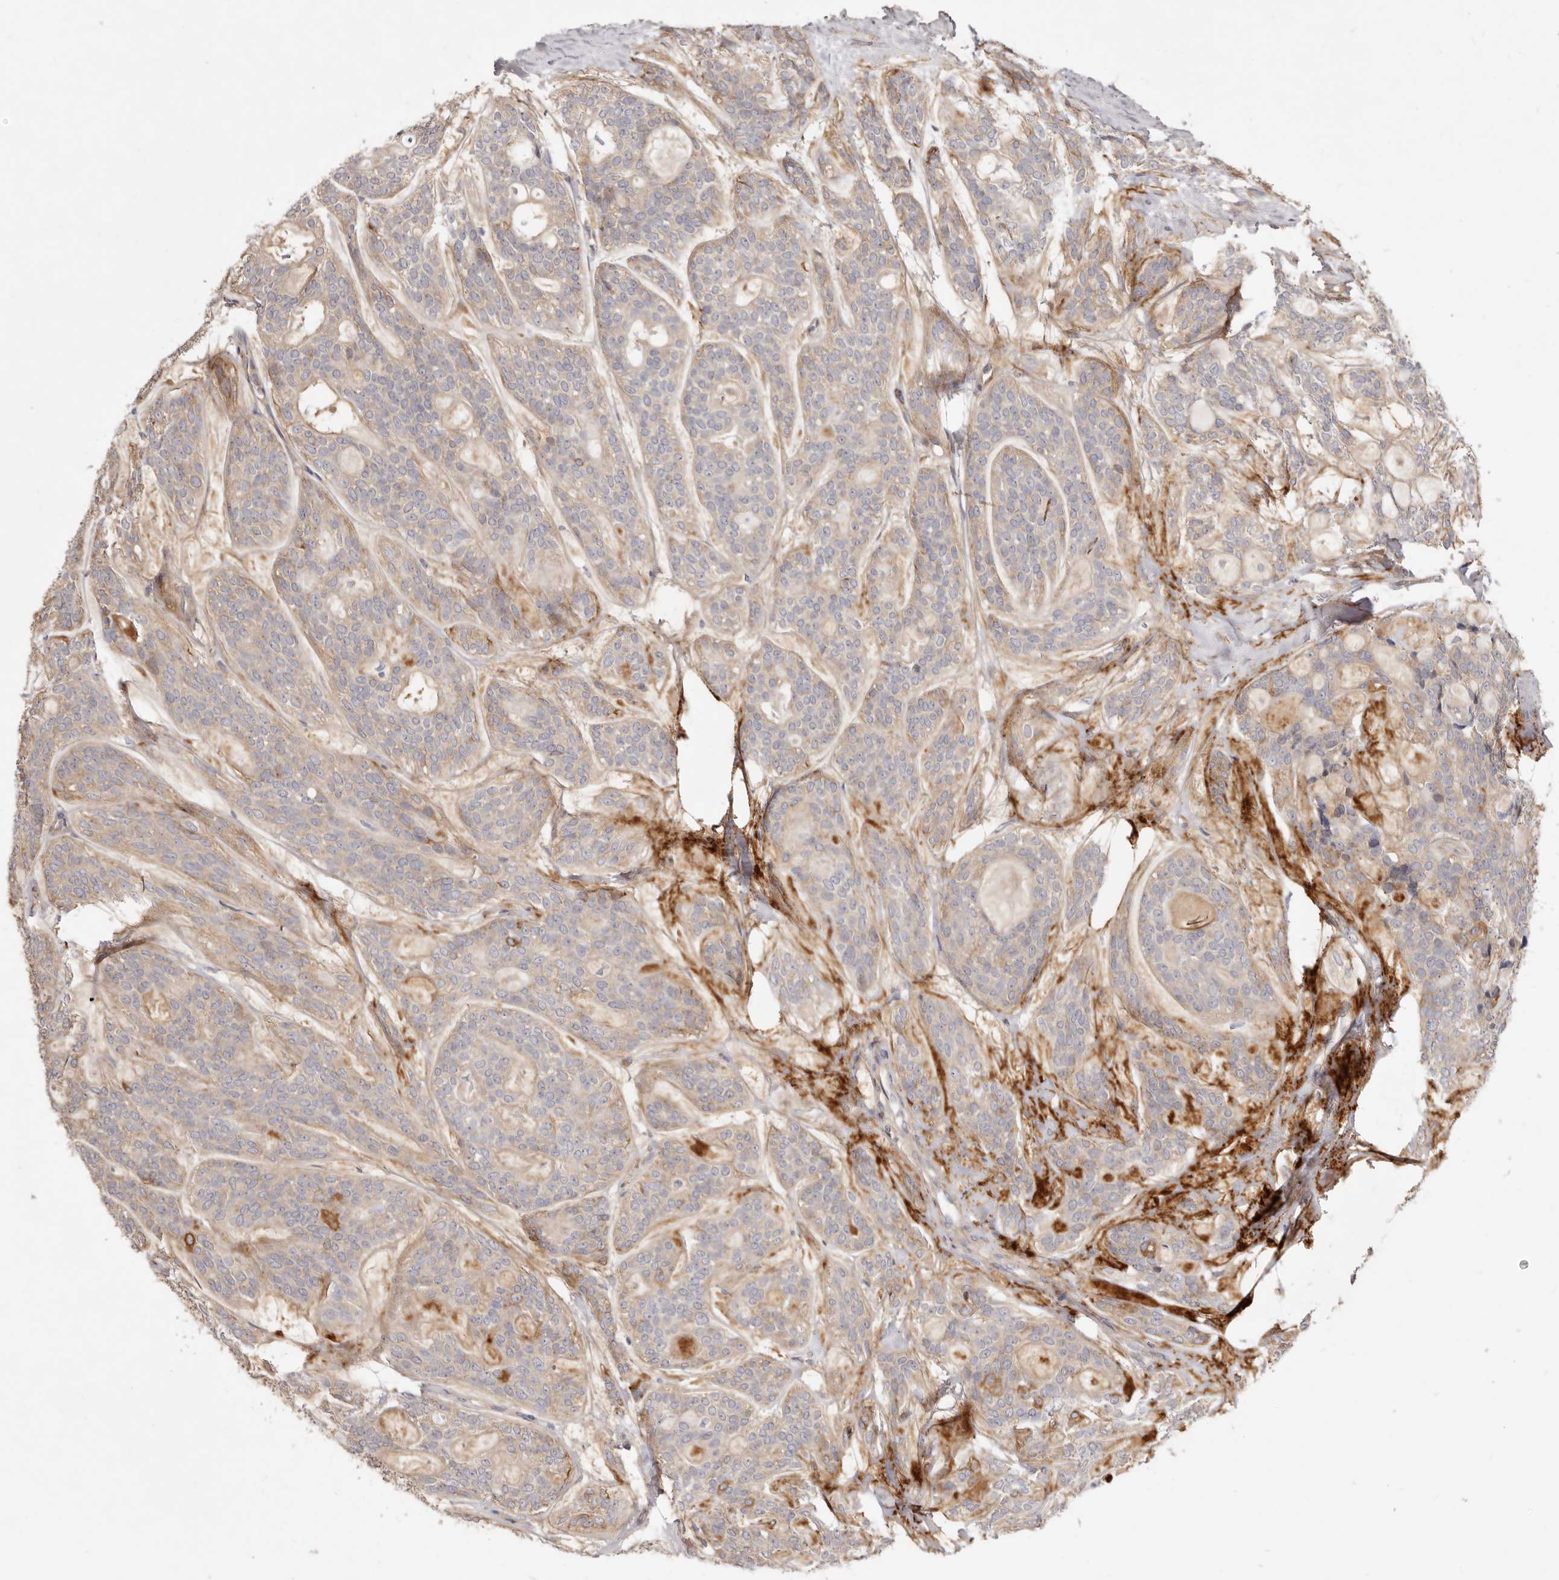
{"staining": {"intensity": "weak", "quantity": ">75%", "location": "cytoplasmic/membranous"}, "tissue": "head and neck cancer", "cell_type": "Tumor cells", "image_type": "cancer", "snomed": [{"axis": "morphology", "description": "Adenocarcinoma, NOS"}, {"axis": "topography", "description": "Head-Neck"}], "caption": "This image shows immunohistochemistry (IHC) staining of adenocarcinoma (head and neck), with low weak cytoplasmic/membranous expression in approximately >75% of tumor cells.", "gene": "ADAMTS9", "patient": {"sex": "male", "age": 66}}